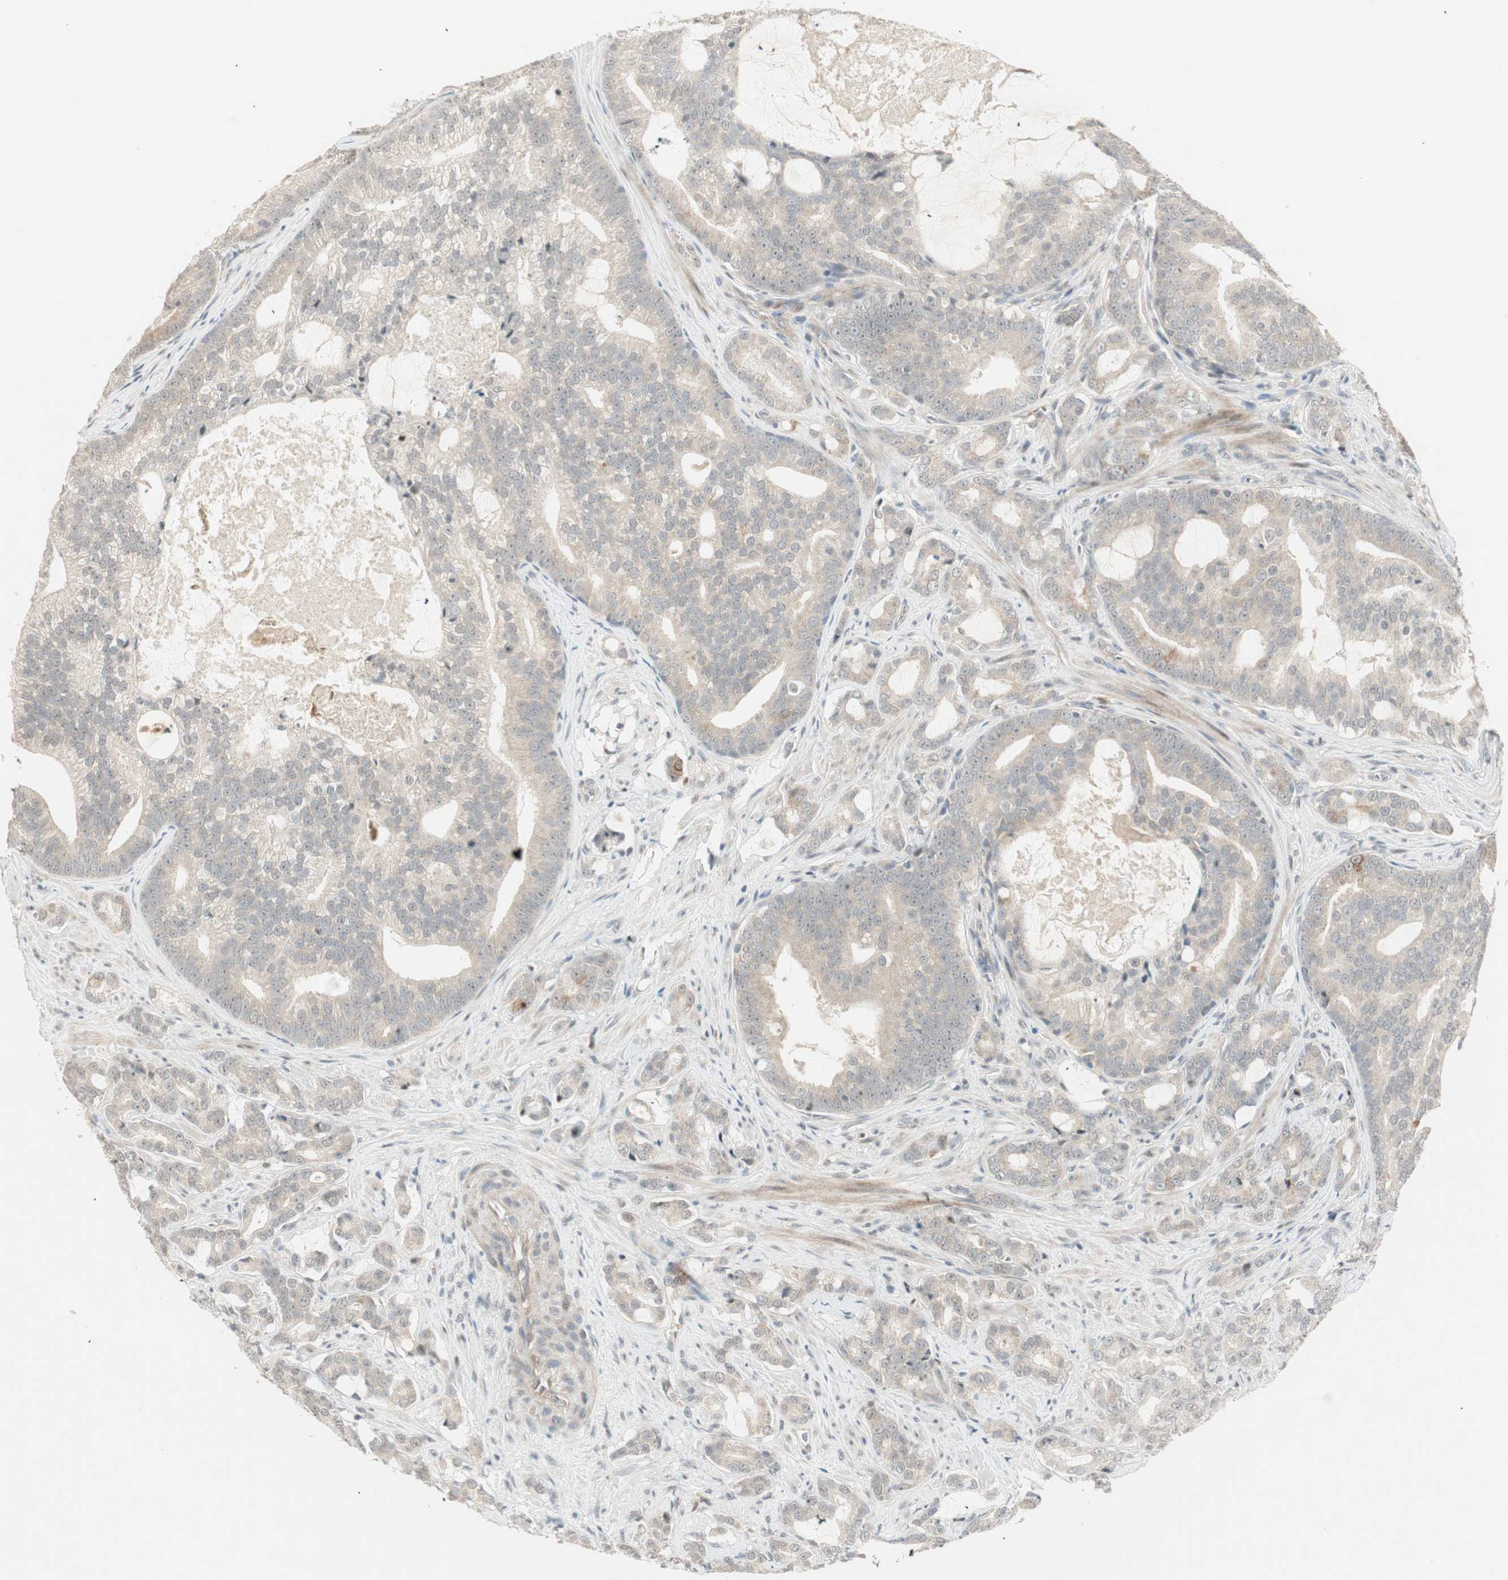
{"staining": {"intensity": "weak", "quantity": "25%-75%", "location": "cytoplasmic/membranous"}, "tissue": "prostate cancer", "cell_type": "Tumor cells", "image_type": "cancer", "snomed": [{"axis": "morphology", "description": "Adenocarcinoma, Low grade"}, {"axis": "topography", "description": "Prostate"}], "caption": "Protein expression analysis of human low-grade adenocarcinoma (prostate) reveals weak cytoplasmic/membranous positivity in approximately 25%-75% of tumor cells.", "gene": "ACSL5", "patient": {"sex": "male", "age": 58}}